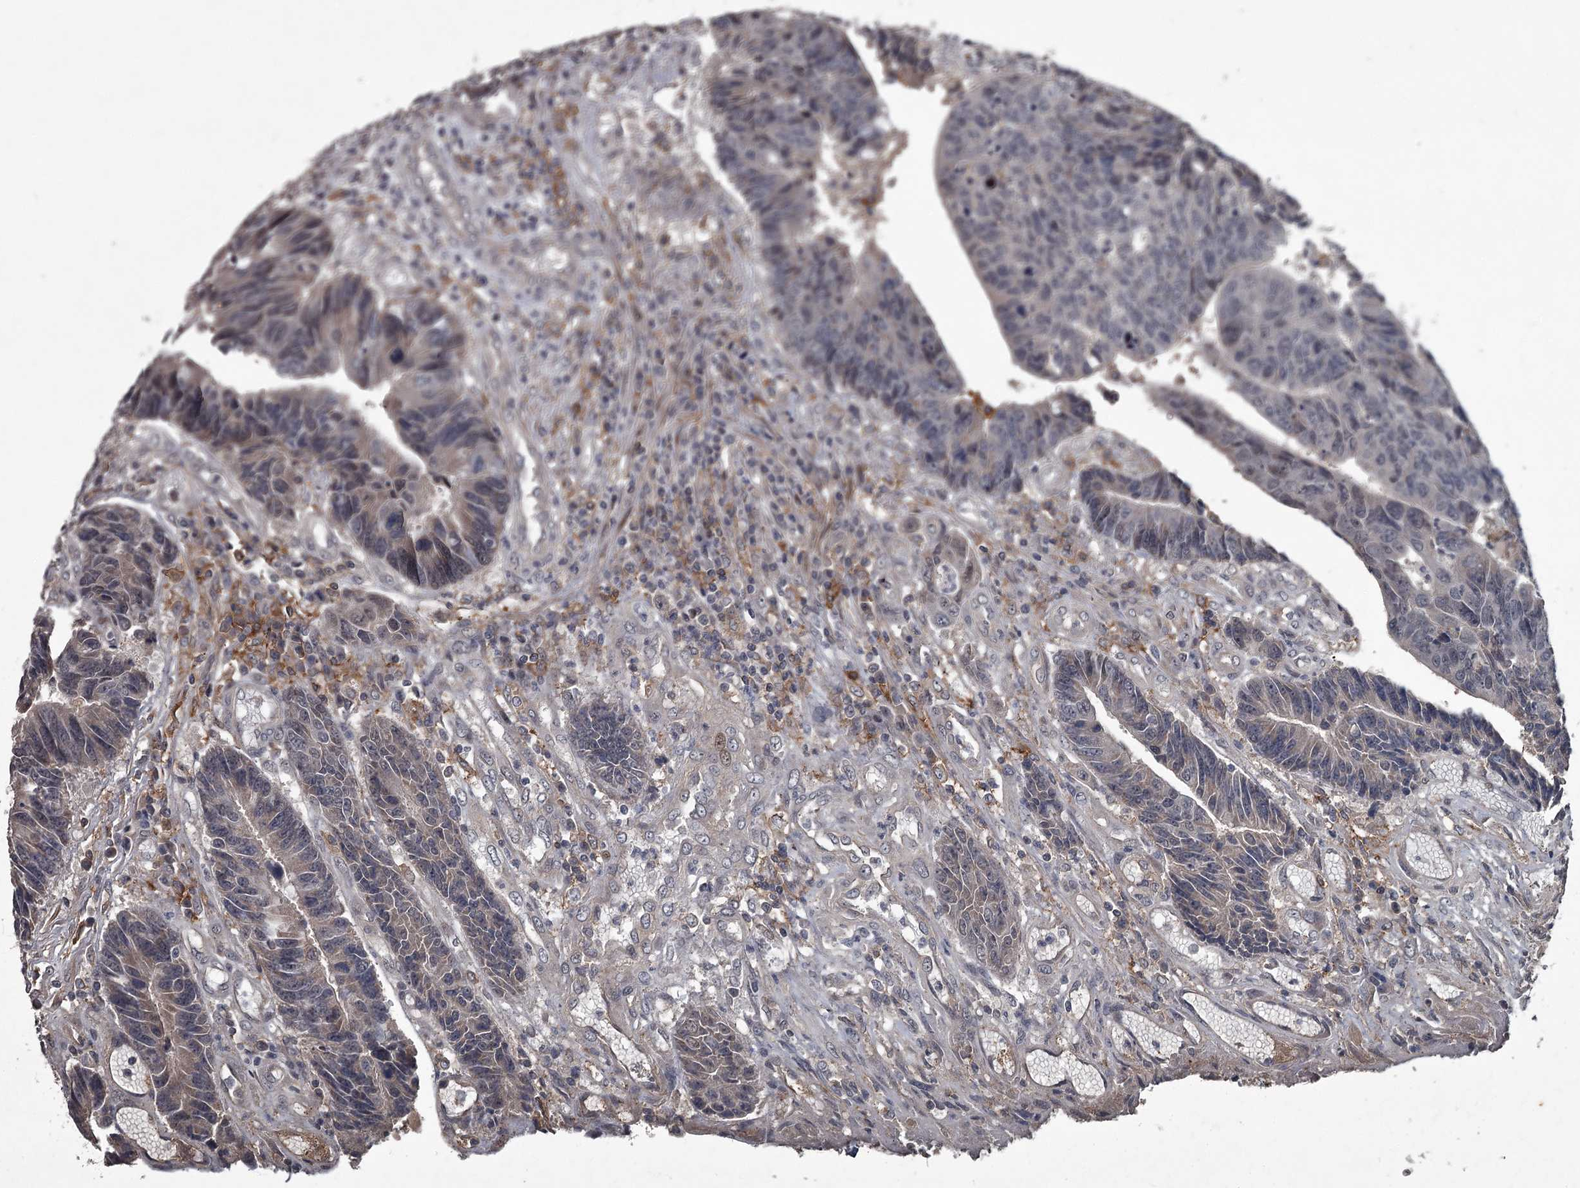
{"staining": {"intensity": "negative", "quantity": "none", "location": "none"}, "tissue": "colorectal cancer", "cell_type": "Tumor cells", "image_type": "cancer", "snomed": [{"axis": "morphology", "description": "Adenocarcinoma, NOS"}, {"axis": "topography", "description": "Rectum"}], "caption": "Tumor cells show no significant protein staining in colorectal cancer (adenocarcinoma). Nuclei are stained in blue.", "gene": "FLVCR2", "patient": {"sex": "male", "age": 84}}